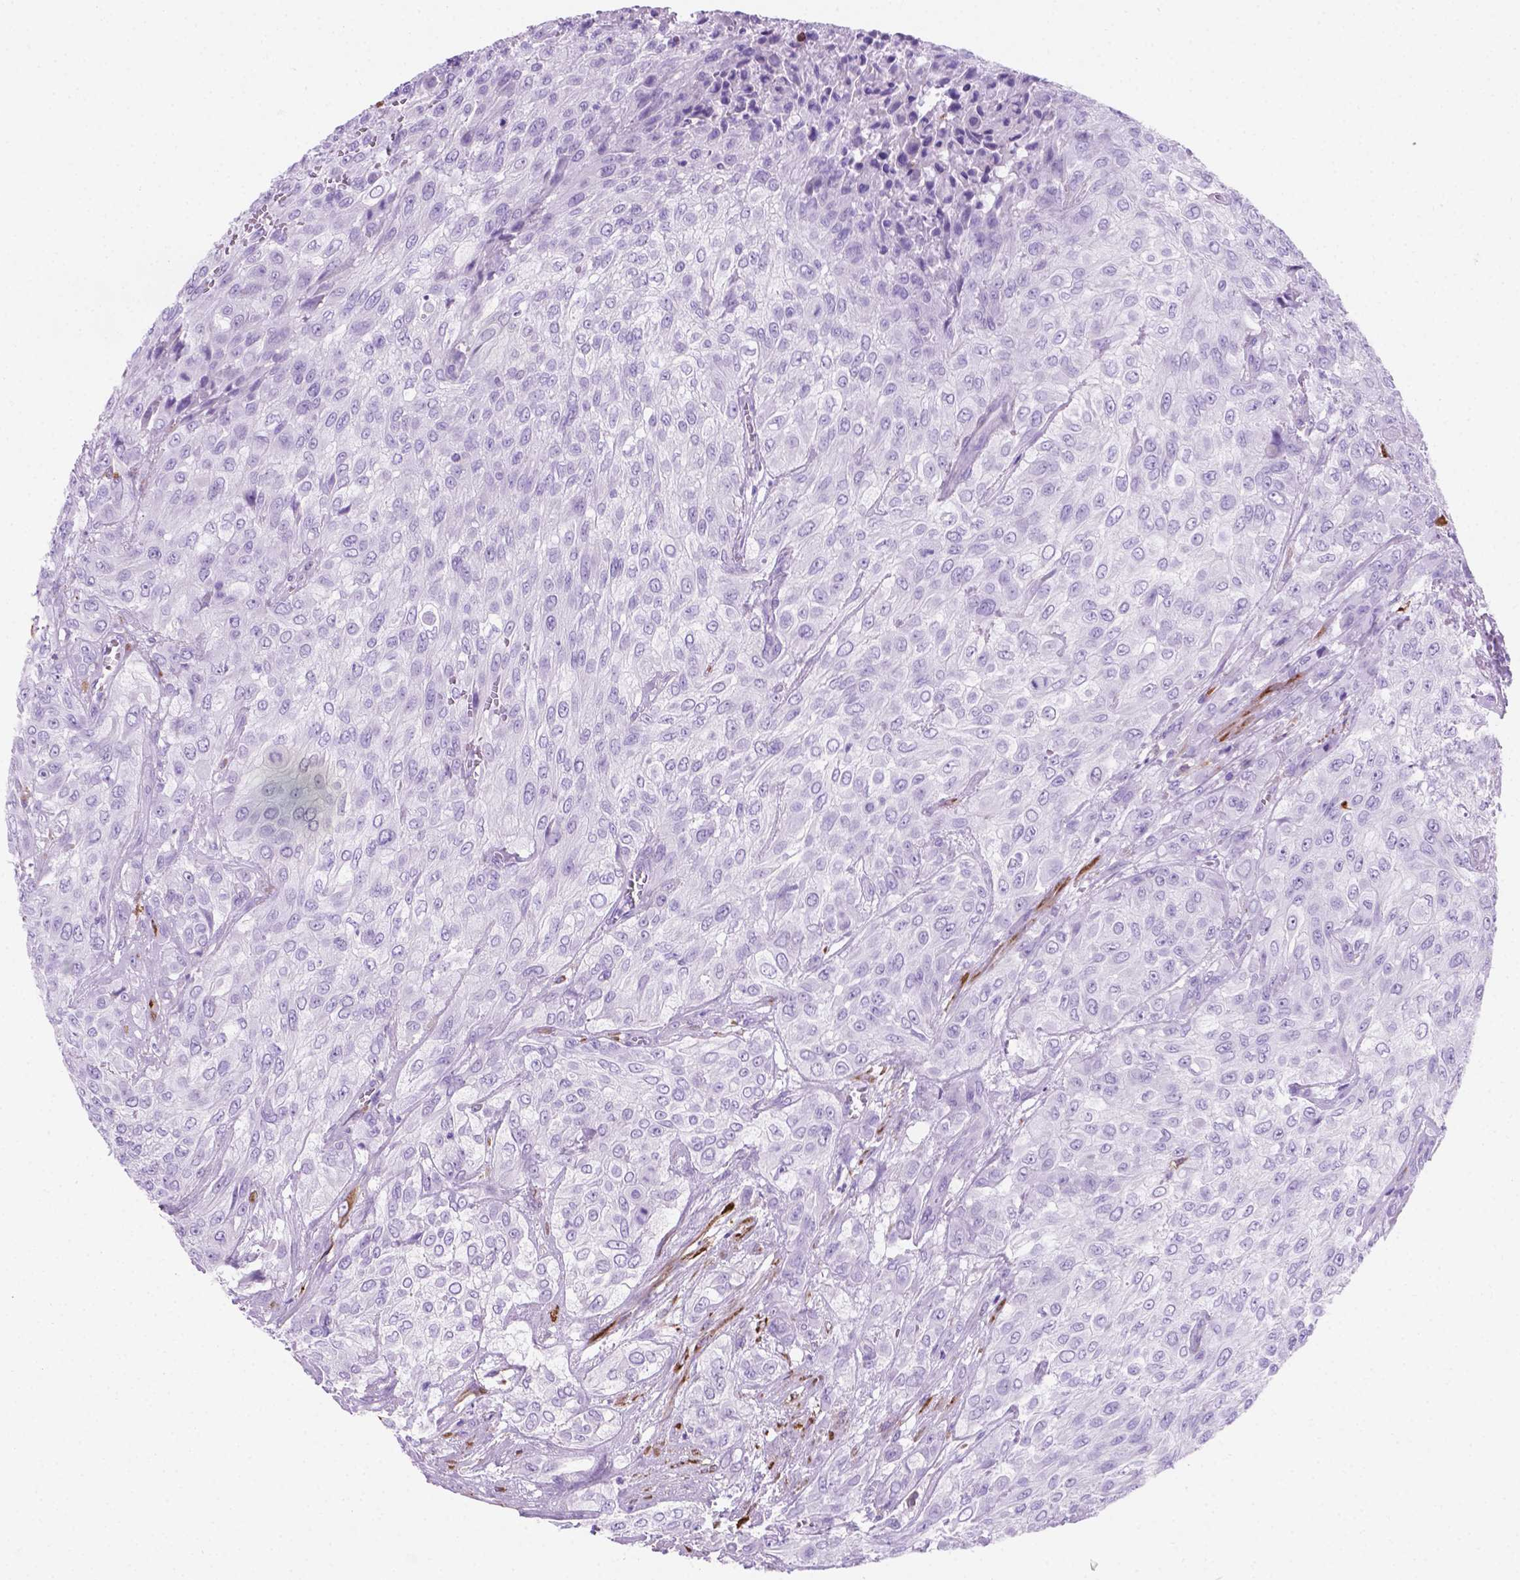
{"staining": {"intensity": "negative", "quantity": "none", "location": "none"}, "tissue": "urothelial cancer", "cell_type": "Tumor cells", "image_type": "cancer", "snomed": [{"axis": "morphology", "description": "Urothelial carcinoma, High grade"}, {"axis": "topography", "description": "Urinary bladder"}], "caption": "The image reveals no significant staining in tumor cells of urothelial cancer.", "gene": "MACF1", "patient": {"sex": "male", "age": 57}}